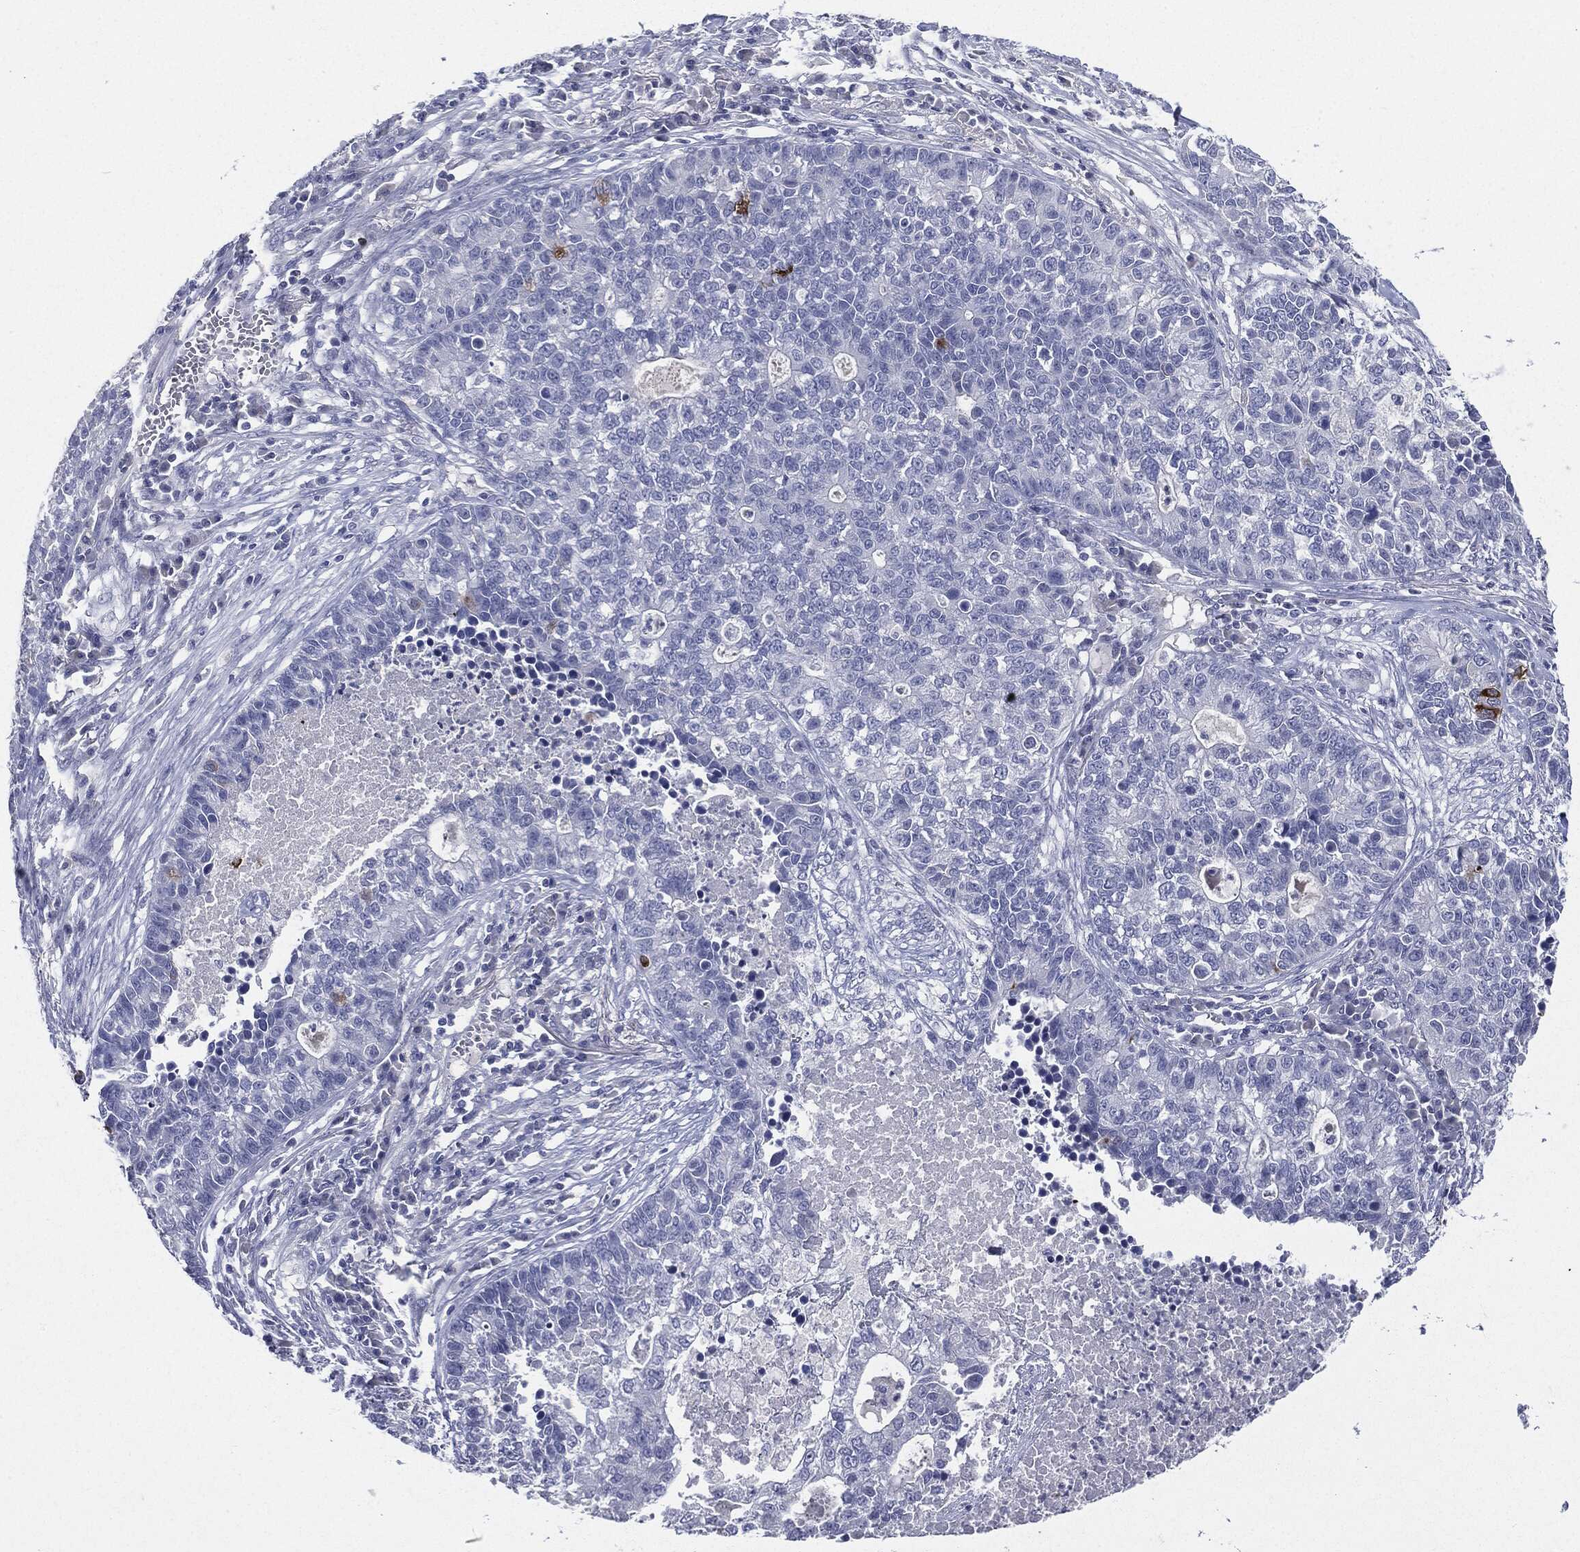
{"staining": {"intensity": "strong", "quantity": "<25%", "location": "cytoplasmic/membranous"}, "tissue": "lung cancer", "cell_type": "Tumor cells", "image_type": "cancer", "snomed": [{"axis": "morphology", "description": "Adenocarcinoma, NOS"}, {"axis": "topography", "description": "Lung"}], "caption": "High-magnification brightfield microscopy of adenocarcinoma (lung) stained with DAB (3,3'-diaminobenzidine) (brown) and counterstained with hematoxylin (blue). tumor cells exhibit strong cytoplasmic/membranous expression is identified in about<25% of cells.", "gene": "CGB1", "patient": {"sex": "male", "age": 57}}